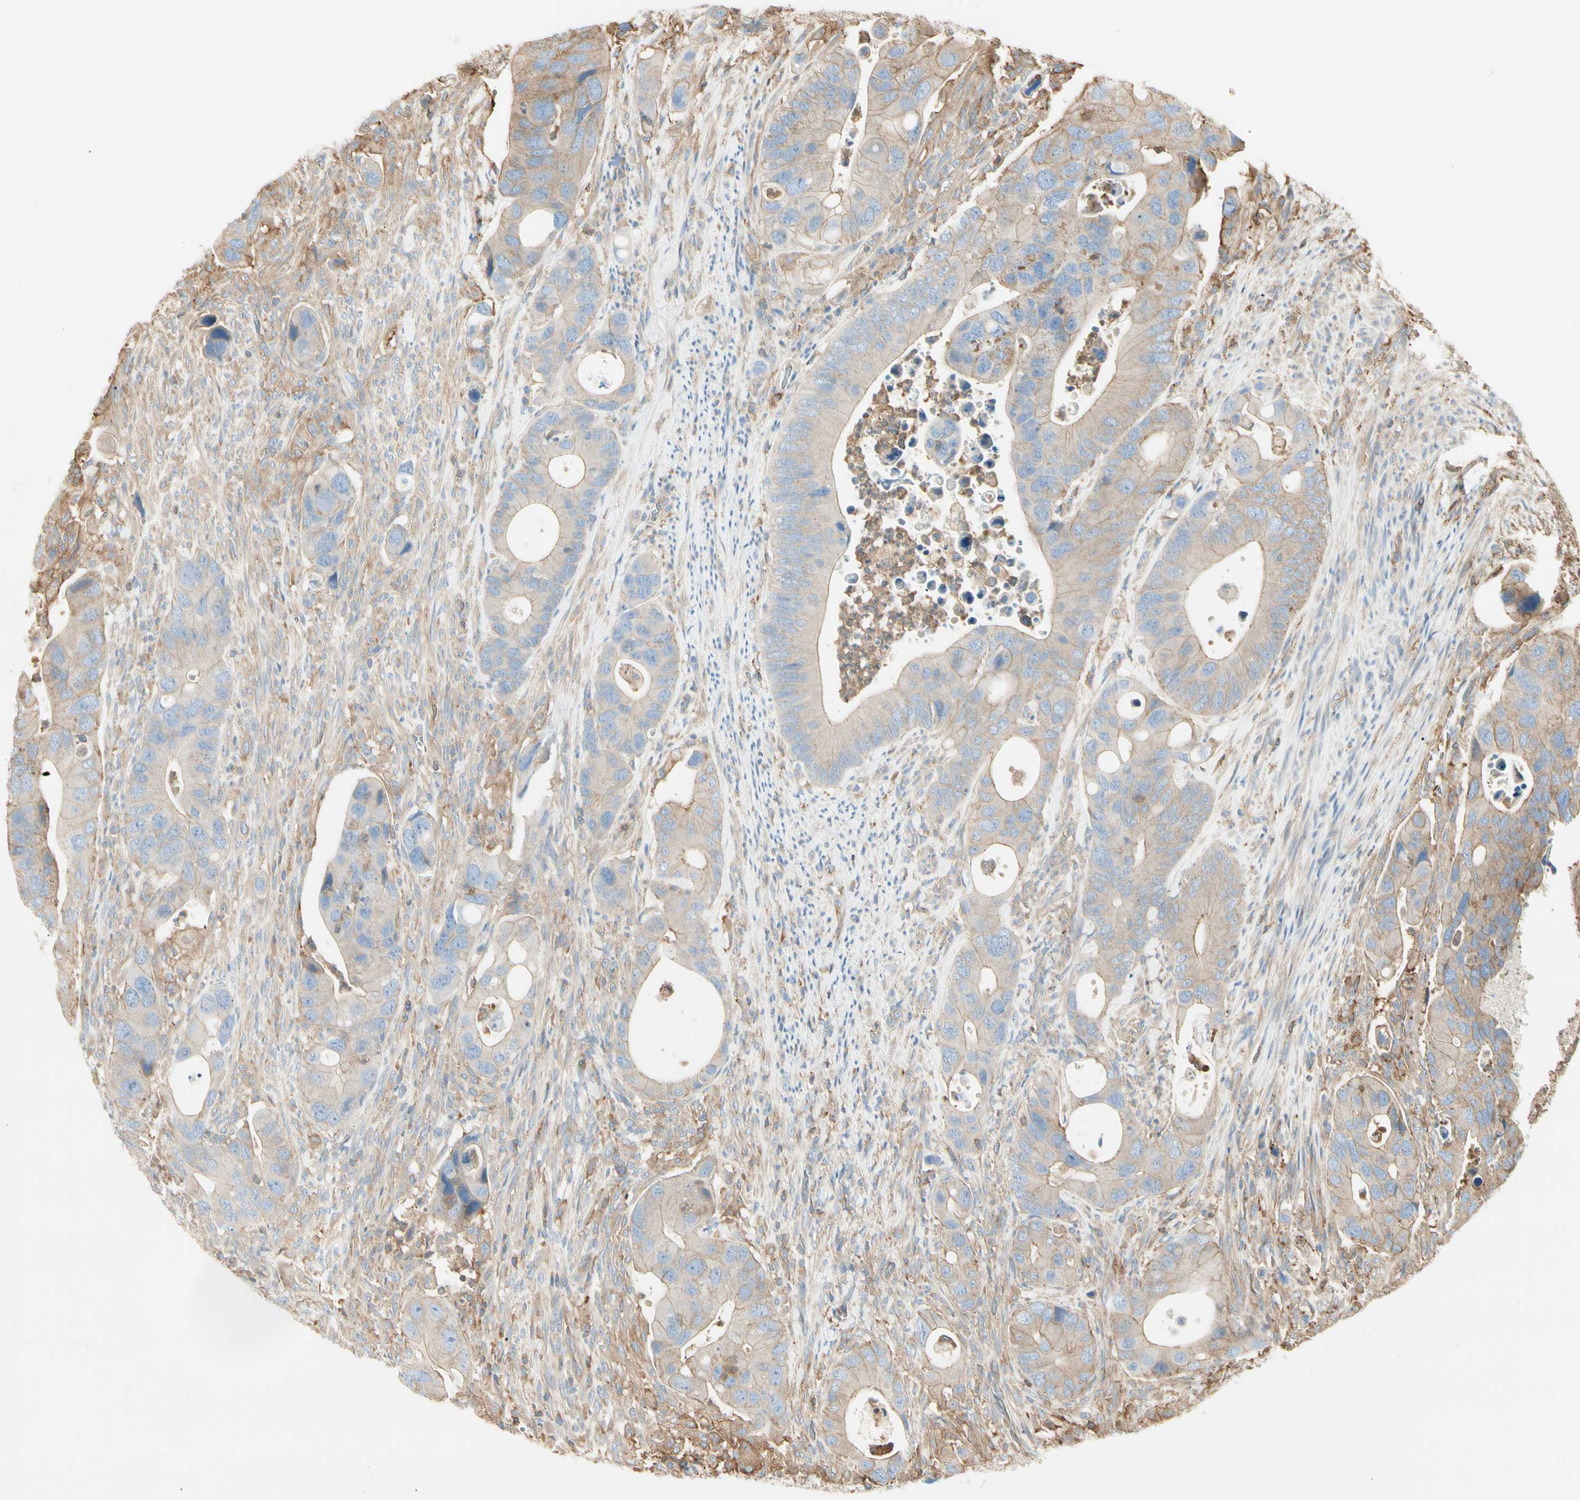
{"staining": {"intensity": "moderate", "quantity": ">75%", "location": "cytoplasmic/membranous"}, "tissue": "colorectal cancer", "cell_type": "Tumor cells", "image_type": "cancer", "snomed": [{"axis": "morphology", "description": "Adenocarcinoma, NOS"}, {"axis": "topography", "description": "Rectum"}], "caption": "DAB immunohistochemical staining of colorectal cancer (adenocarcinoma) demonstrates moderate cytoplasmic/membranous protein expression in approximately >75% of tumor cells.", "gene": "ARPC2", "patient": {"sex": "female", "age": 57}}